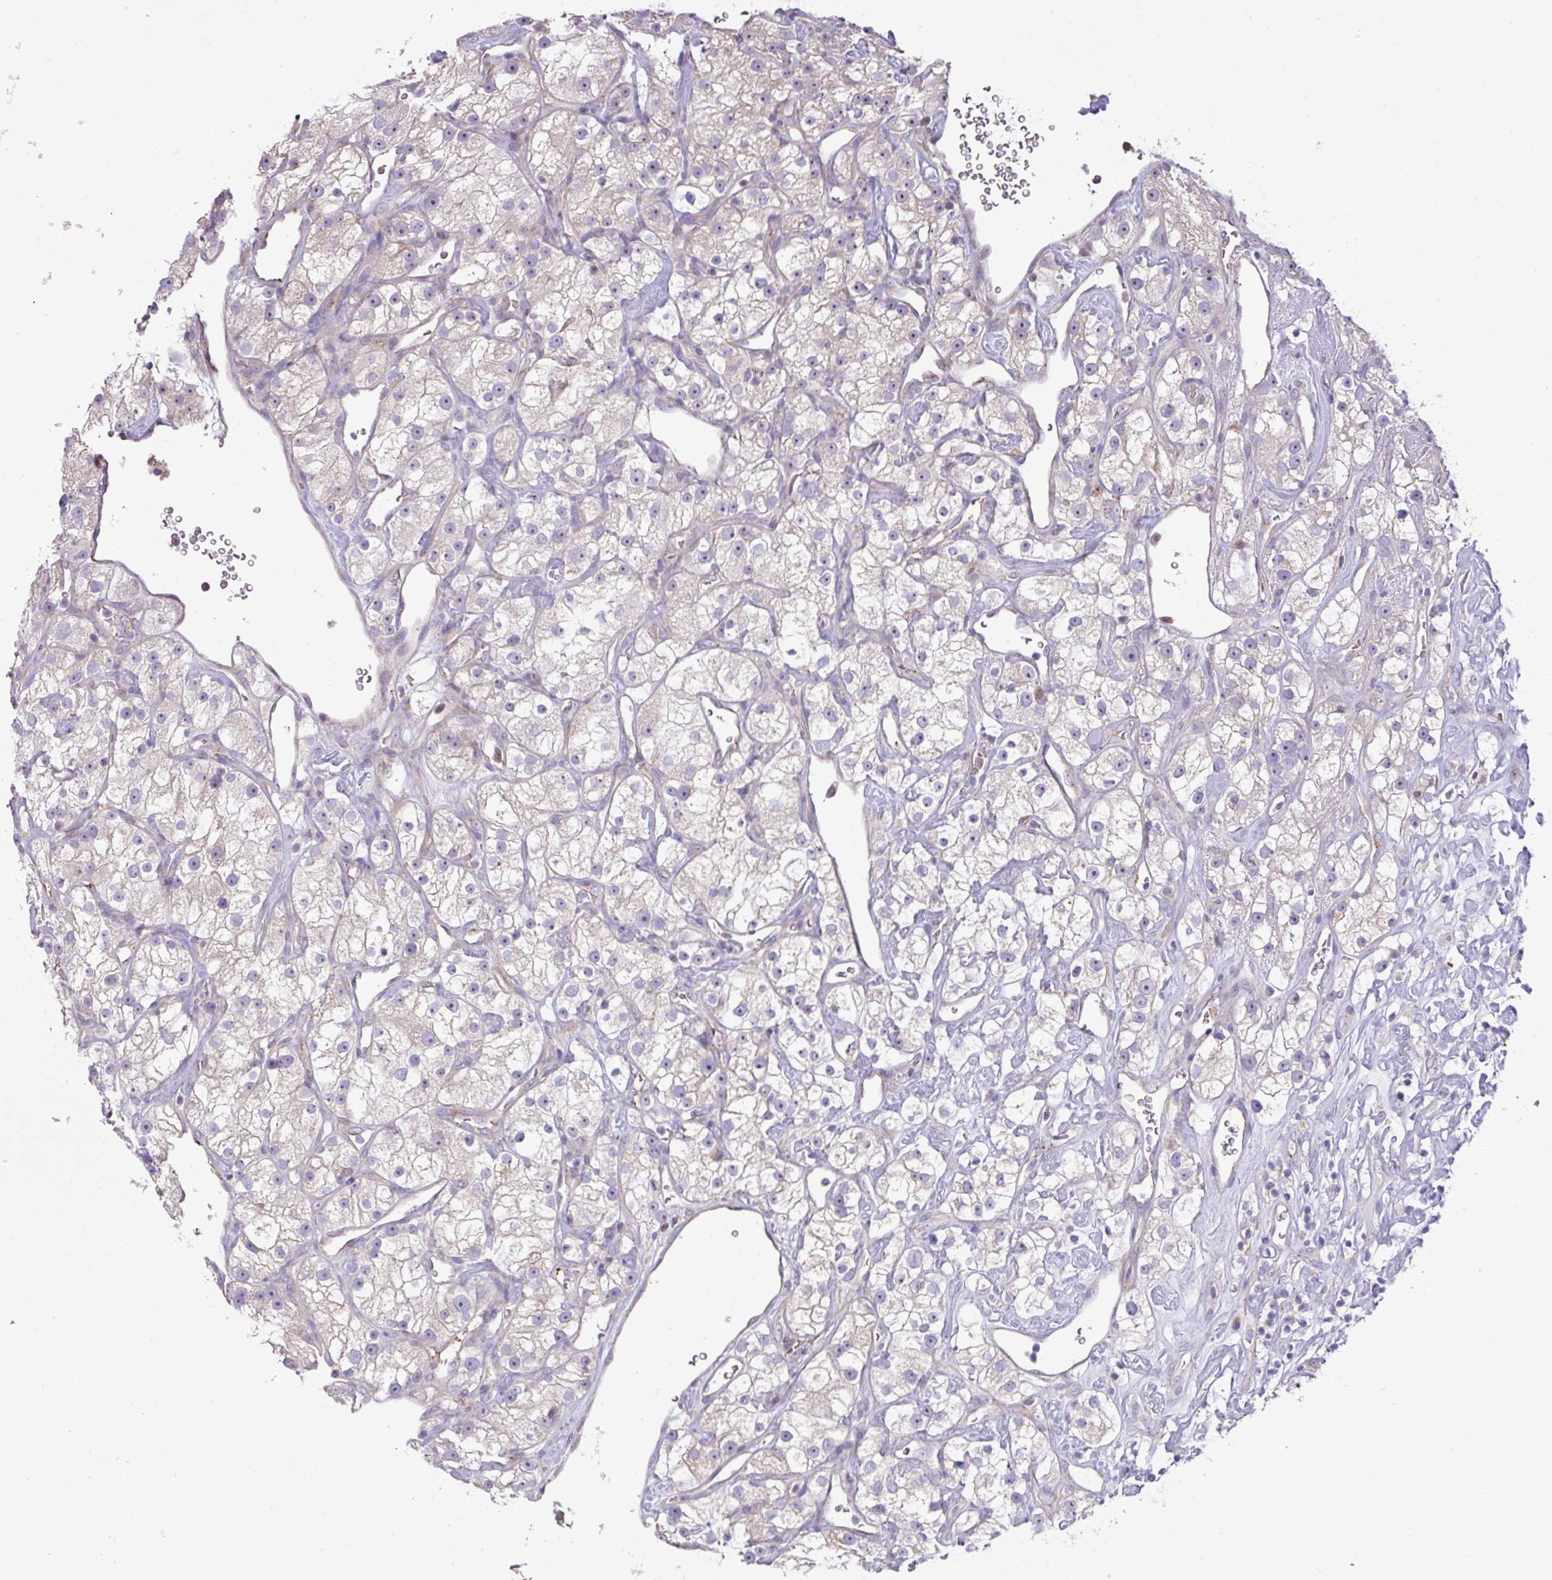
{"staining": {"intensity": "negative", "quantity": "none", "location": "none"}, "tissue": "renal cancer", "cell_type": "Tumor cells", "image_type": "cancer", "snomed": [{"axis": "morphology", "description": "Adenocarcinoma, NOS"}, {"axis": "topography", "description": "Kidney"}], "caption": "Histopathology image shows no significant protein expression in tumor cells of renal cancer (adenocarcinoma). Nuclei are stained in blue.", "gene": "ZNF394", "patient": {"sex": "male", "age": 77}}